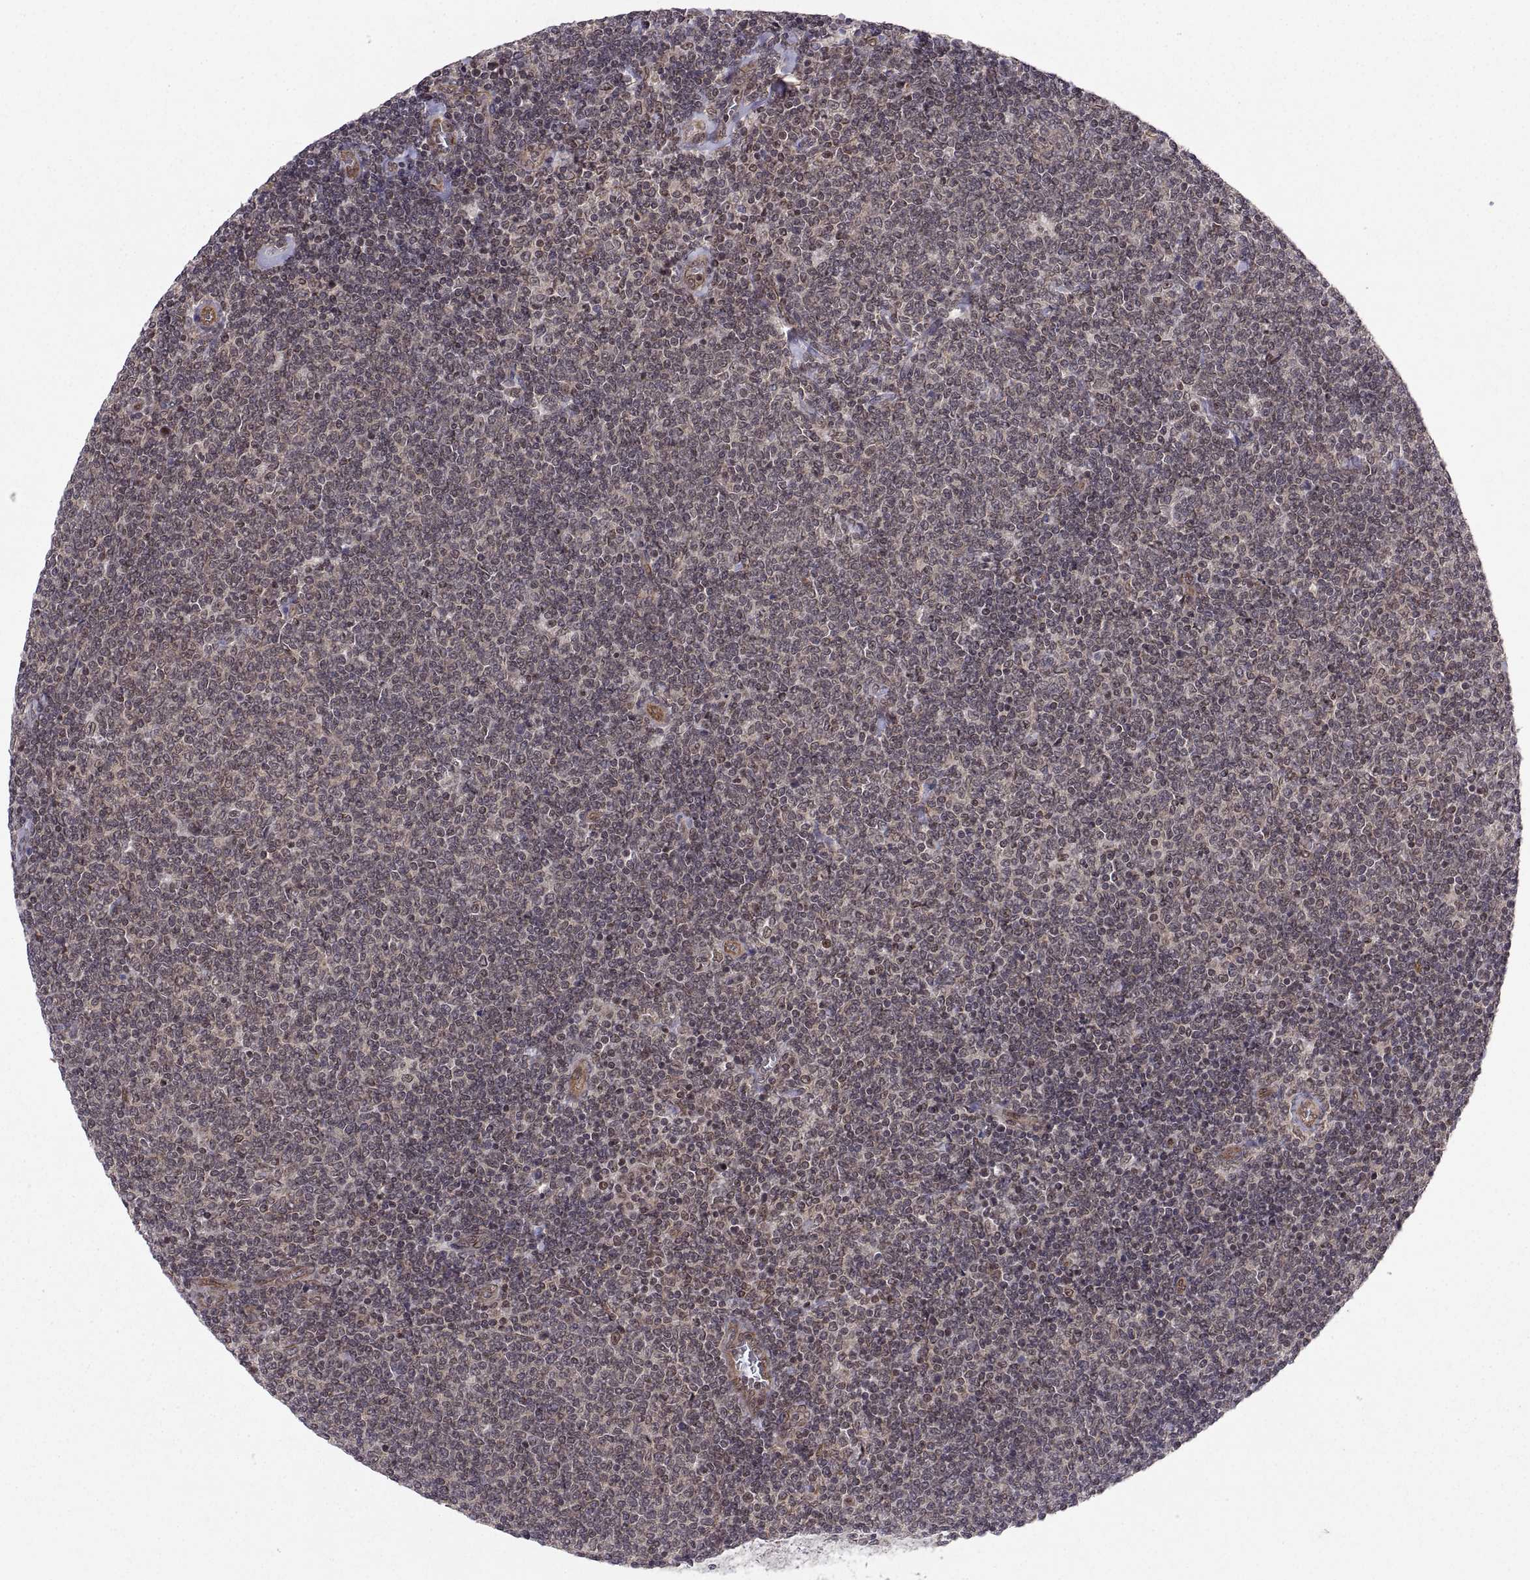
{"staining": {"intensity": "negative", "quantity": "none", "location": "none"}, "tissue": "lymphoma", "cell_type": "Tumor cells", "image_type": "cancer", "snomed": [{"axis": "morphology", "description": "Malignant lymphoma, non-Hodgkin's type, Low grade"}, {"axis": "topography", "description": "Lymph node"}], "caption": "Photomicrograph shows no significant protein positivity in tumor cells of lymphoma.", "gene": "ABL2", "patient": {"sex": "male", "age": 52}}